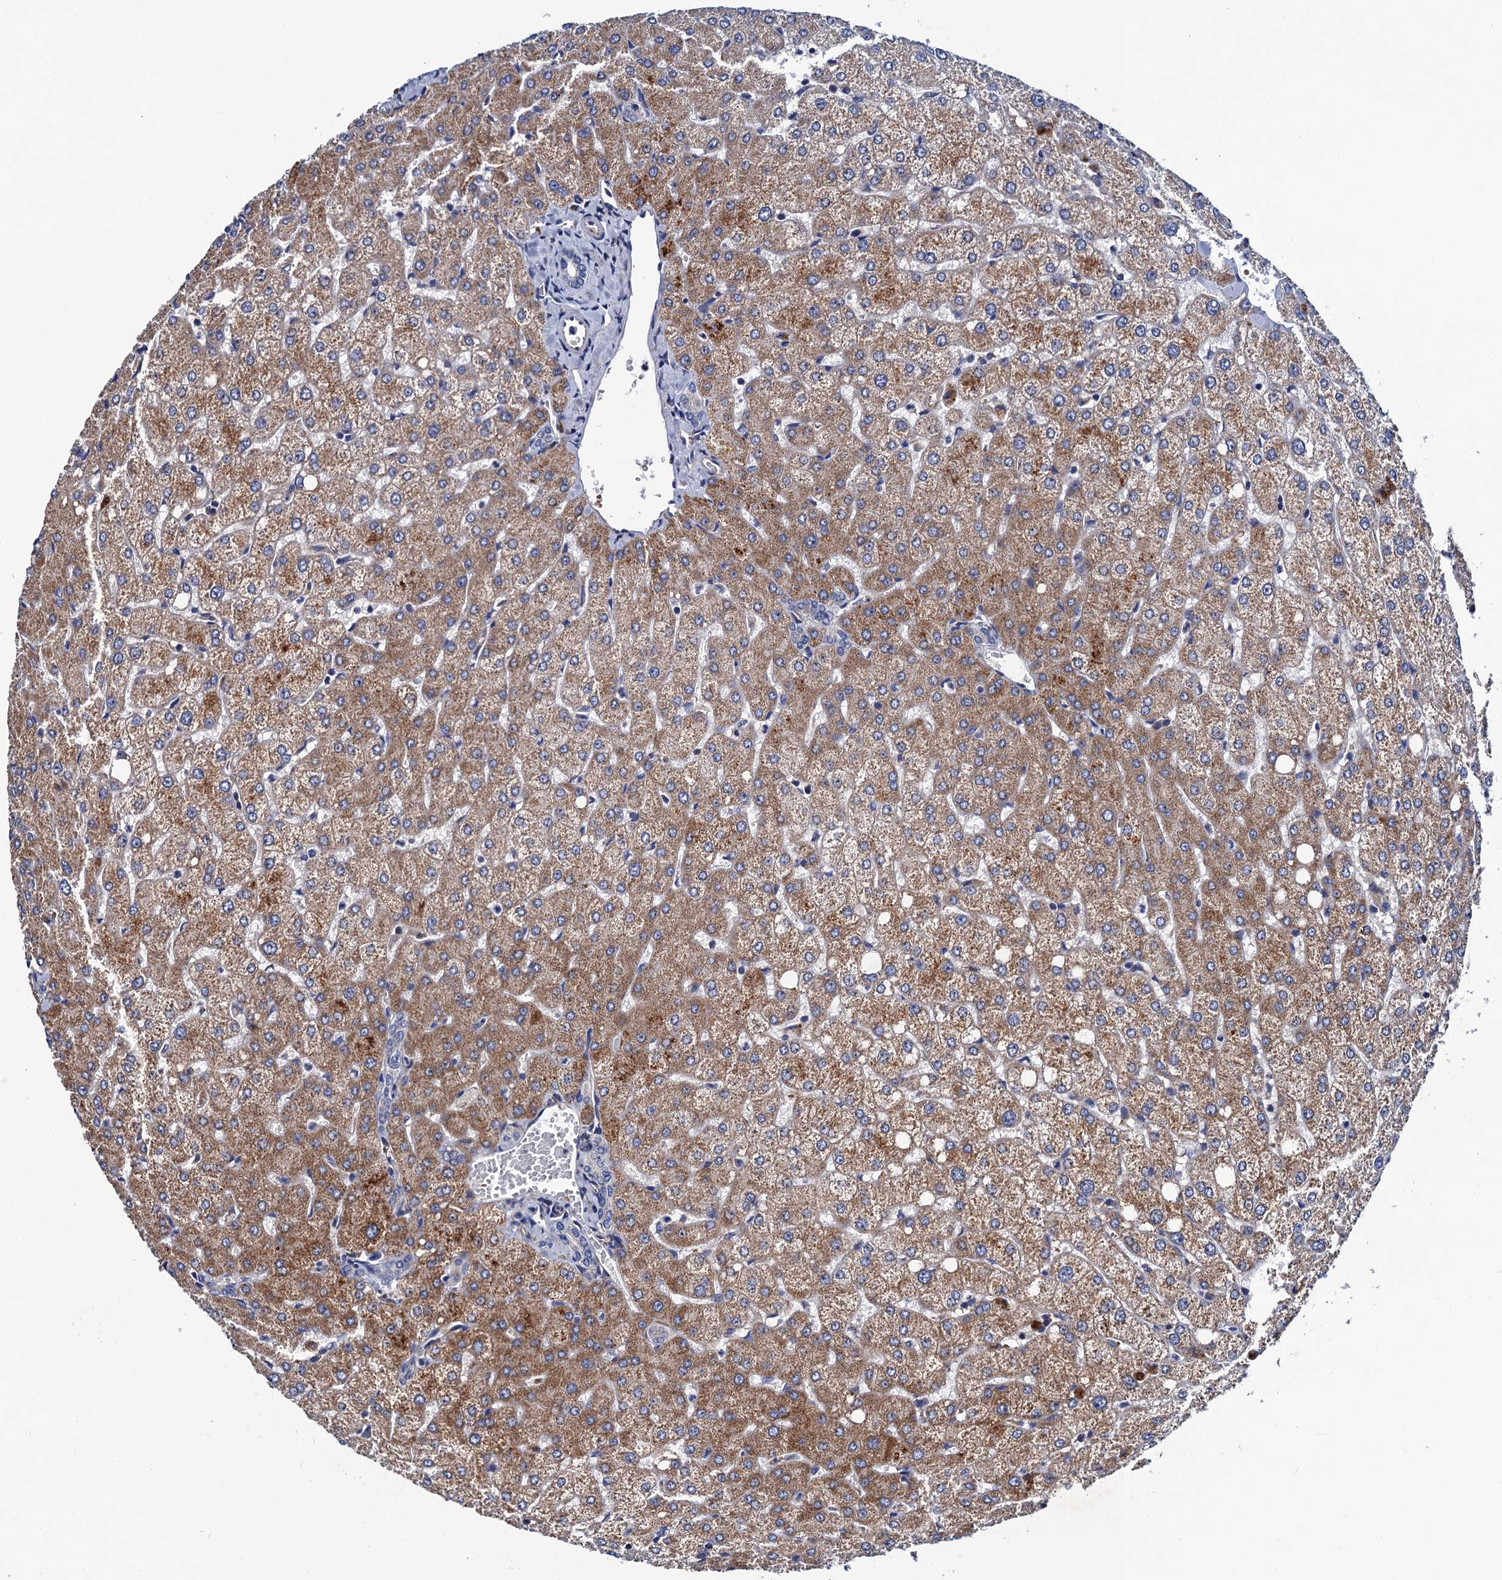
{"staining": {"intensity": "negative", "quantity": "none", "location": "none"}, "tissue": "liver", "cell_type": "Cholangiocytes", "image_type": "normal", "snomed": [{"axis": "morphology", "description": "Normal tissue, NOS"}, {"axis": "topography", "description": "Liver"}], "caption": "Immunohistochemical staining of normal human liver reveals no significant positivity in cholangiocytes.", "gene": "TRMT112", "patient": {"sex": "female", "age": 54}}